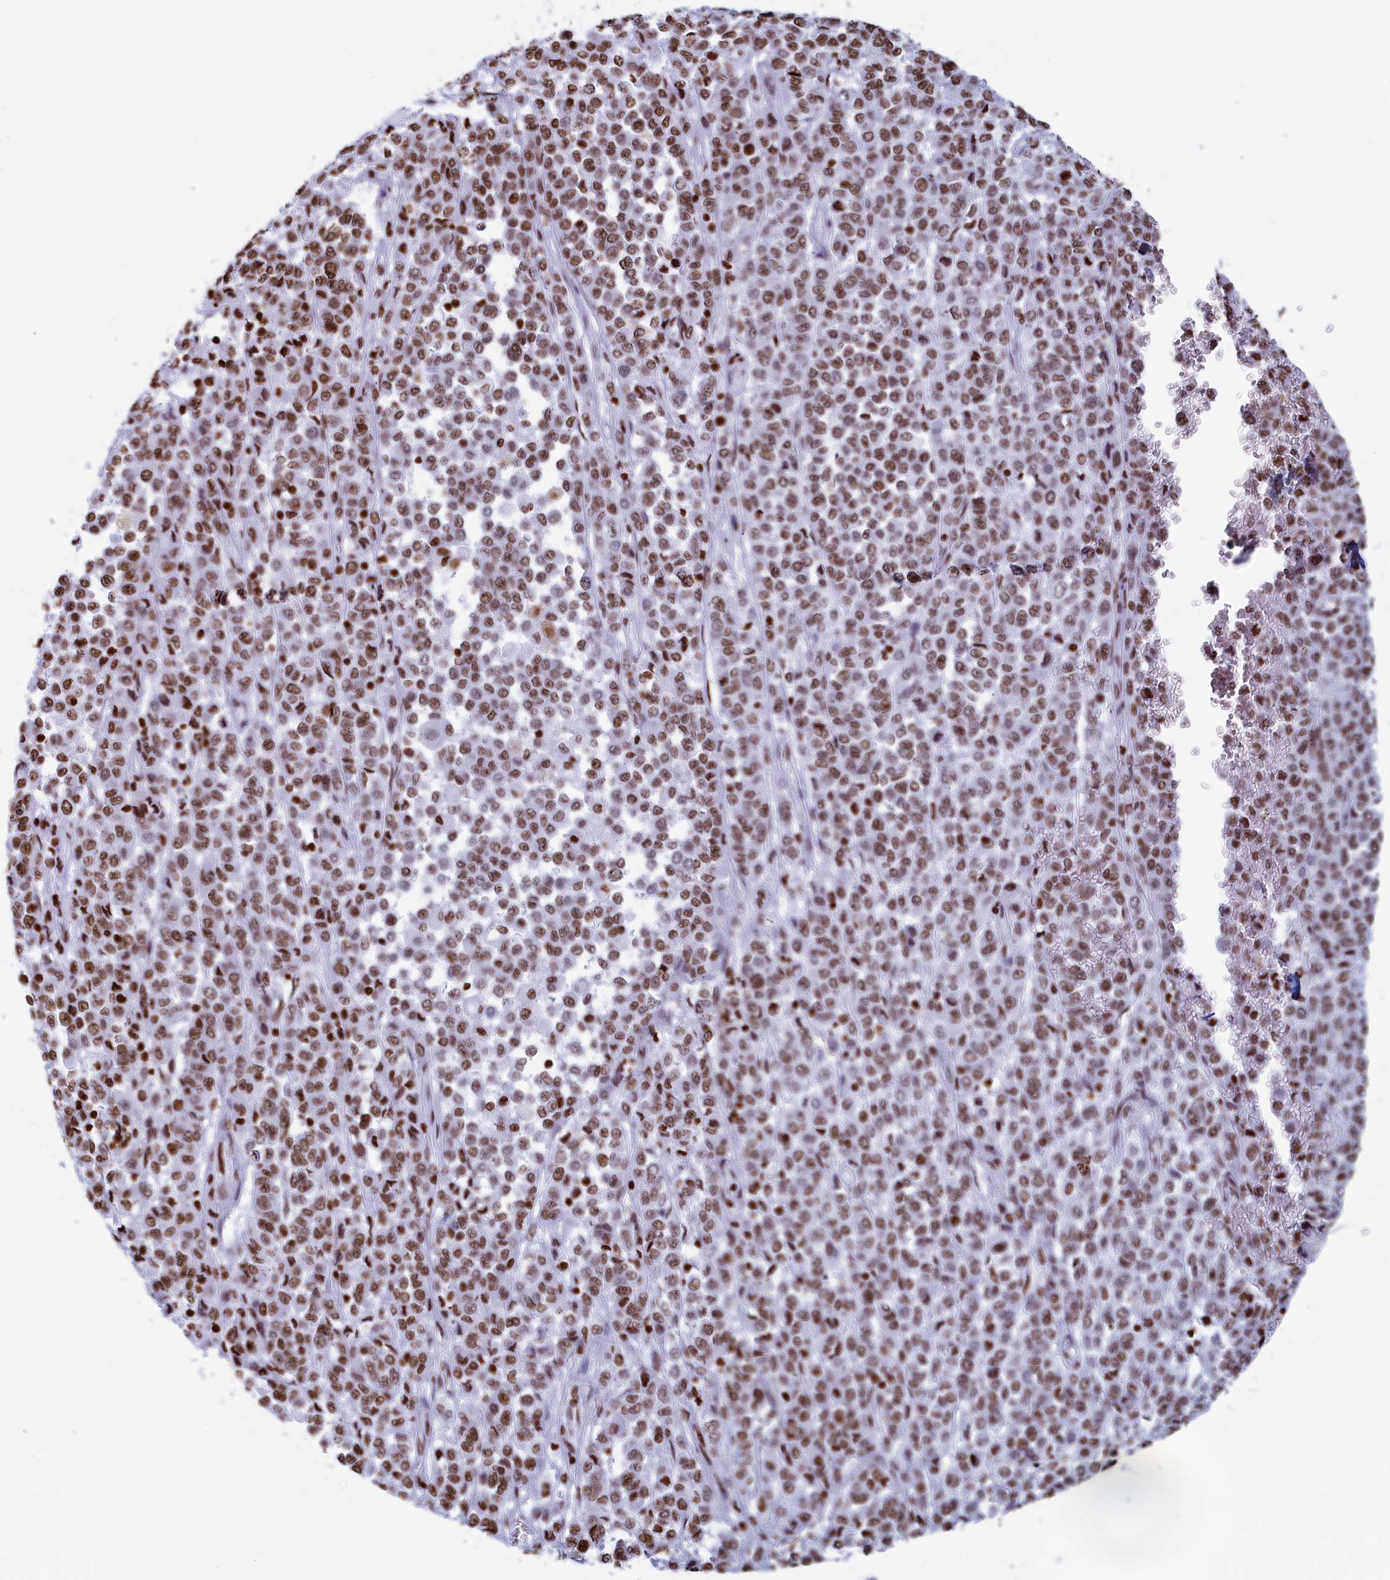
{"staining": {"intensity": "moderate", "quantity": ">75%", "location": "nuclear"}, "tissue": "melanoma", "cell_type": "Tumor cells", "image_type": "cancer", "snomed": [{"axis": "morphology", "description": "Malignant melanoma, Metastatic site"}, {"axis": "topography", "description": "Pancreas"}], "caption": "Protein staining of malignant melanoma (metastatic site) tissue shows moderate nuclear staining in approximately >75% of tumor cells. (DAB = brown stain, brightfield microscopy at high magnification).", "gene": "APOBEC3A", "patient": {"sex": "female", "age": 30}}